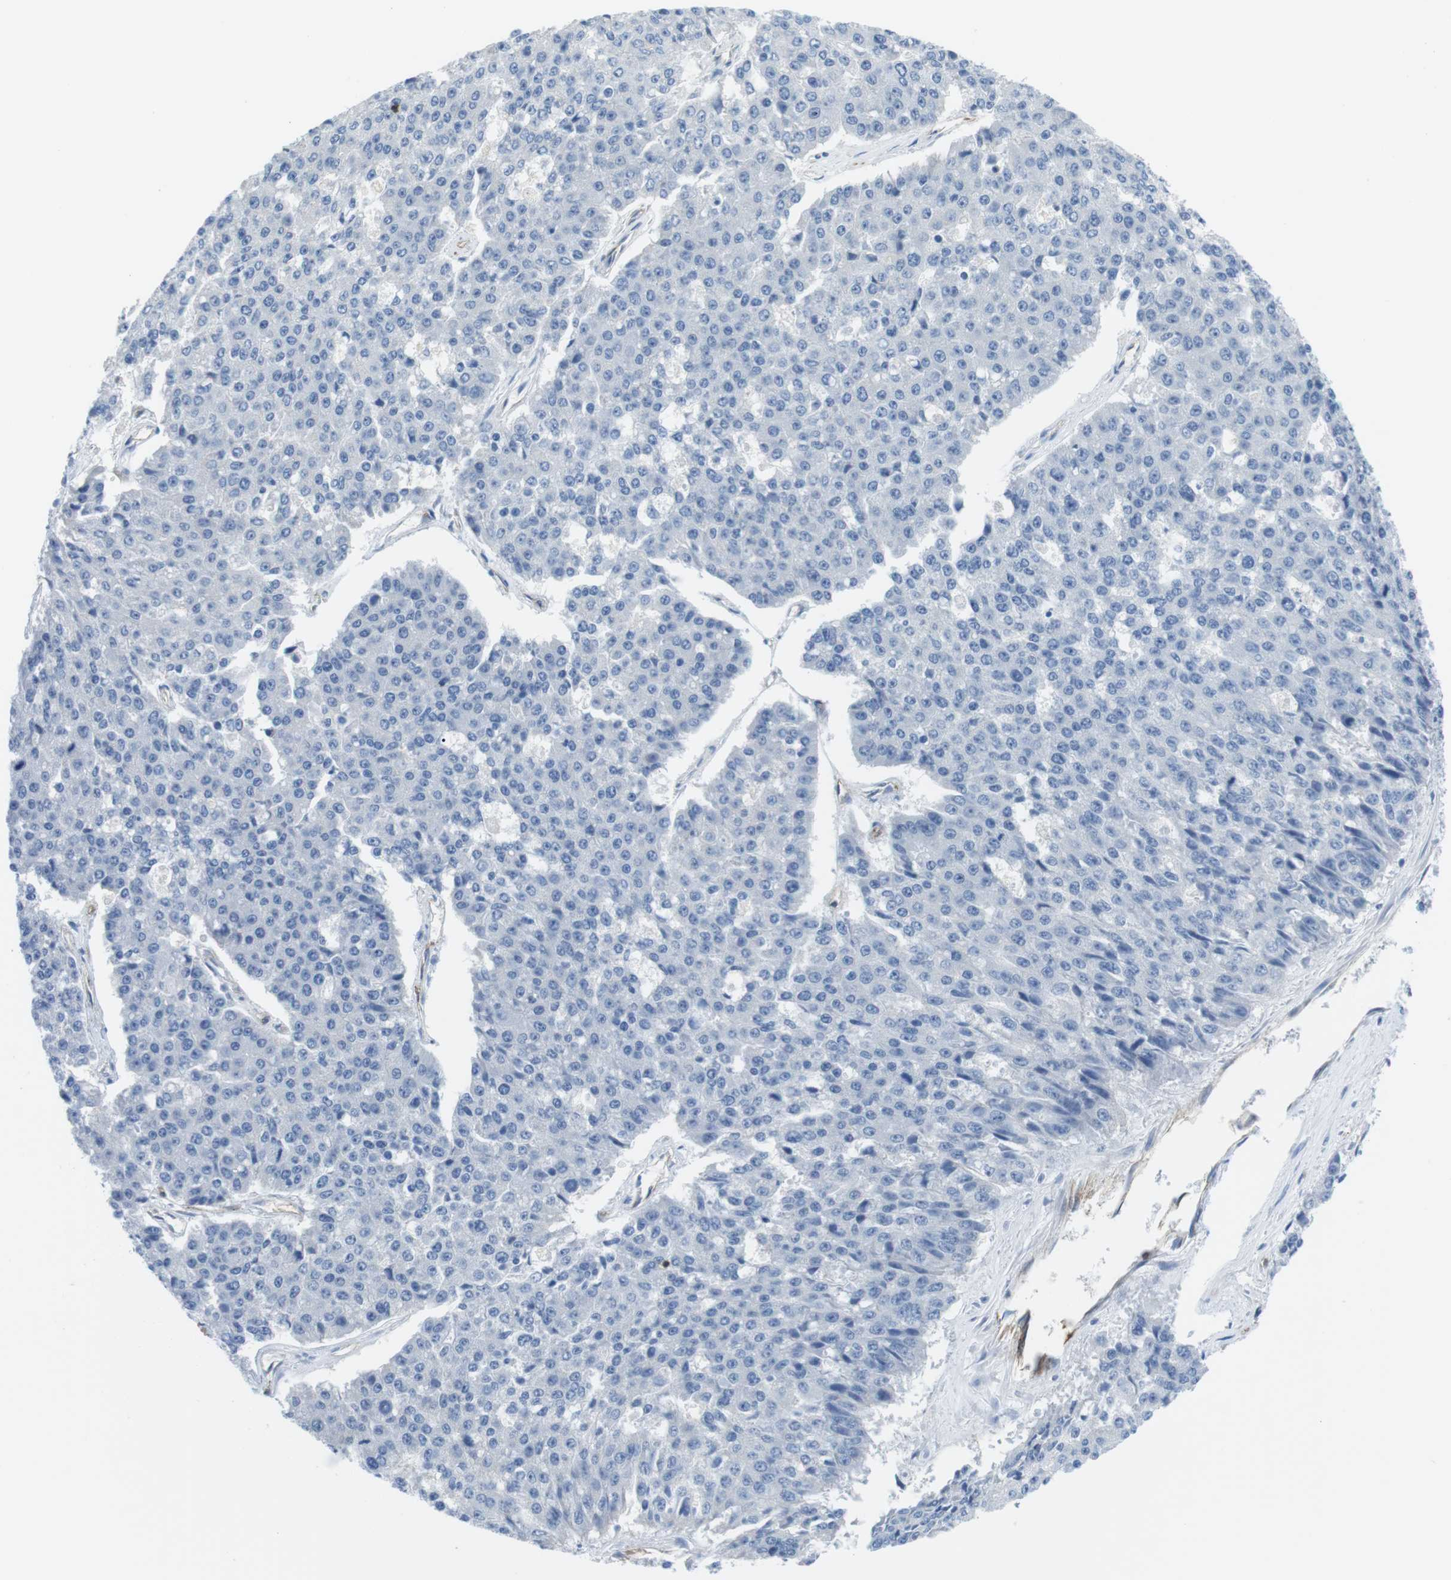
{"staining": {"intensity": "negative", "quantity": "none", "location": "none"}, "tissue": "pancreatic cancer", "cell_type": "Tumor cells", "image_type": "cancer", "snomed": [{"axis": "morphology", "description": "Adenocarcinoma, NOS"}, {"axis": "topography", "description": "Pancreas"}], "caption": "Immunohistochemistry of pancreatic cancer (adenocarcinoma) displays no positivity in tumor cells.", "gene": "TNFRSF4", "patient": {"sex": "male", "age": 50}}